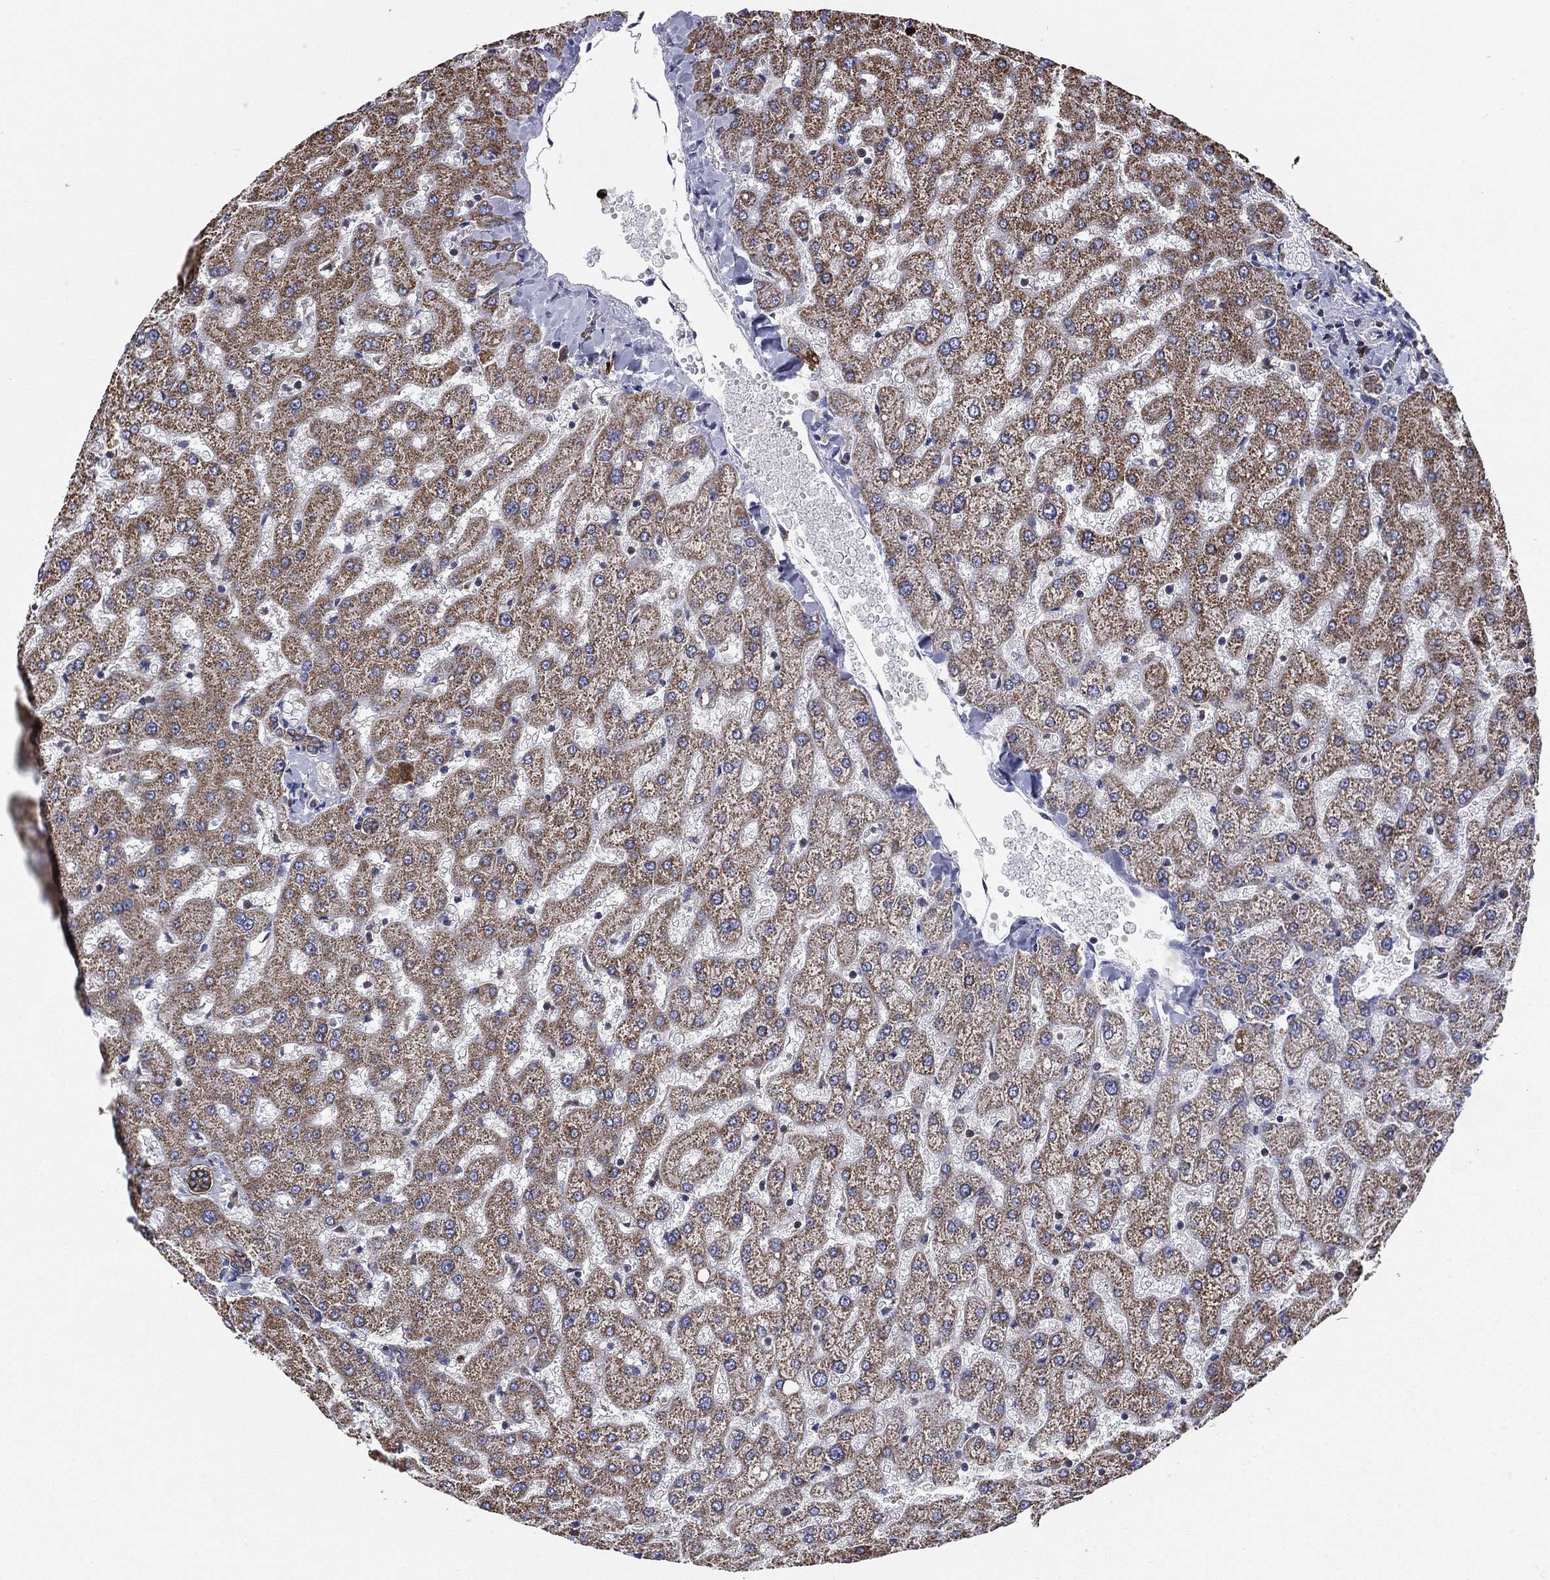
{"staining": {"intensity": "moderate", "quantity": ">75%", "location": "cytoplasmic/membranous"}, "tissue": "liver", "cell_type": "Cholangiocytes", "image_type": "normal", "snomed": [{"axis": "morphology", "description": "Normal tissue, NOS"}, {"axis": "topography", "description": "Liver"}], "caption": "High-power microscopy captured an immunohistochemistry histopathology image of normal liver, revealing moderate cytoplasmic/membranous staining in about >75% of cholangiocytes. The protein is shown in brown color, while the nuclei are stained blue.", "gene": "SMPD3", "patient": {"sex": "female", "age": 50}}